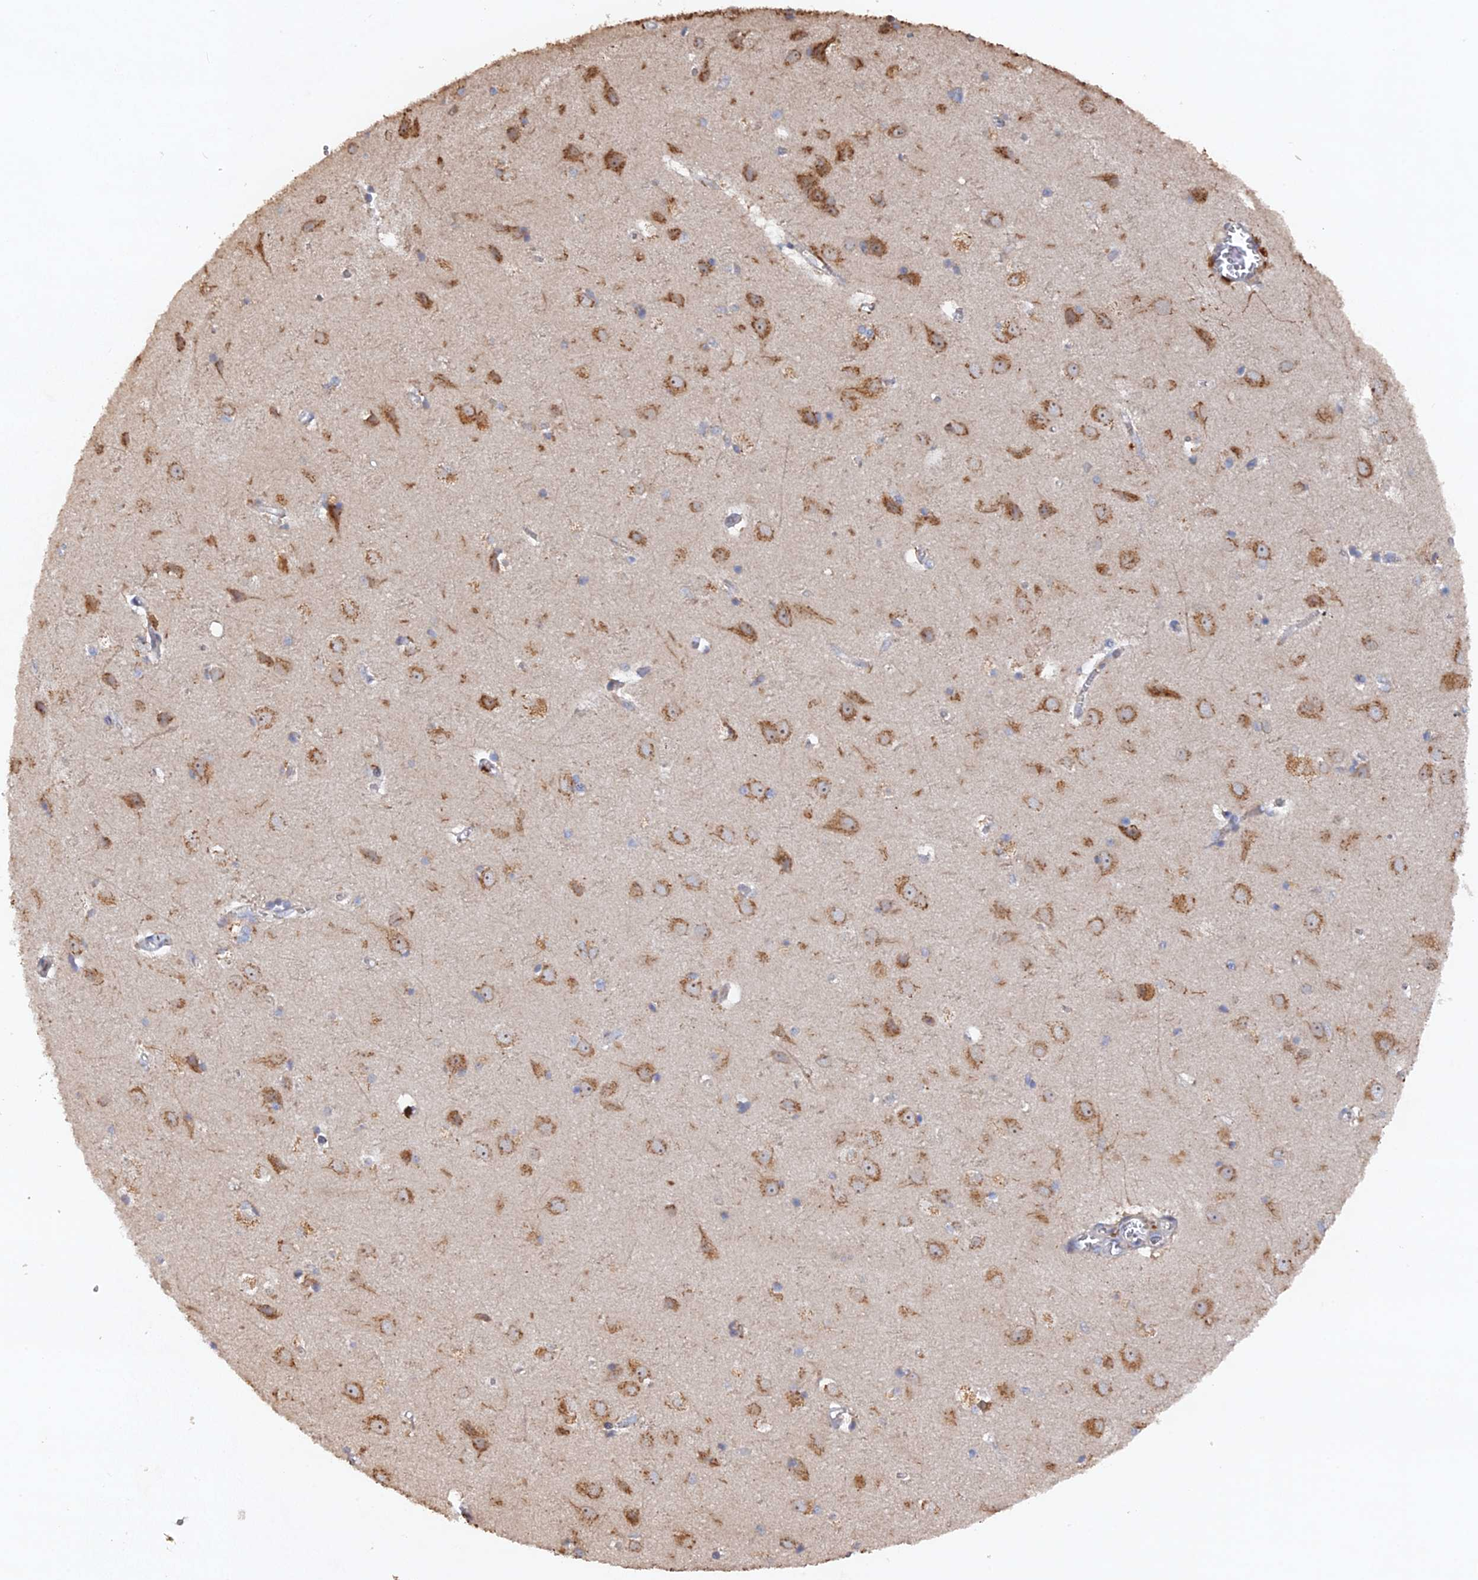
{"staining": {"intensity": "negative", "quantity": "none", "location": "none"}, "tissue": "cerebral cortex", "cell_type": "Endothelial cells", "image_type": "normal", "snomed": [{"axis": "morphology", "description": "Normal tissue, NOS"}, {"axis": "topography", "description": "Cerebral cortex"}], "caption": "The micrograph exhibits no staining of endothelial cells in benign cerebral cortex.", "gene": "VPS37C", "patient": {"sex": "male", "age": 54}}